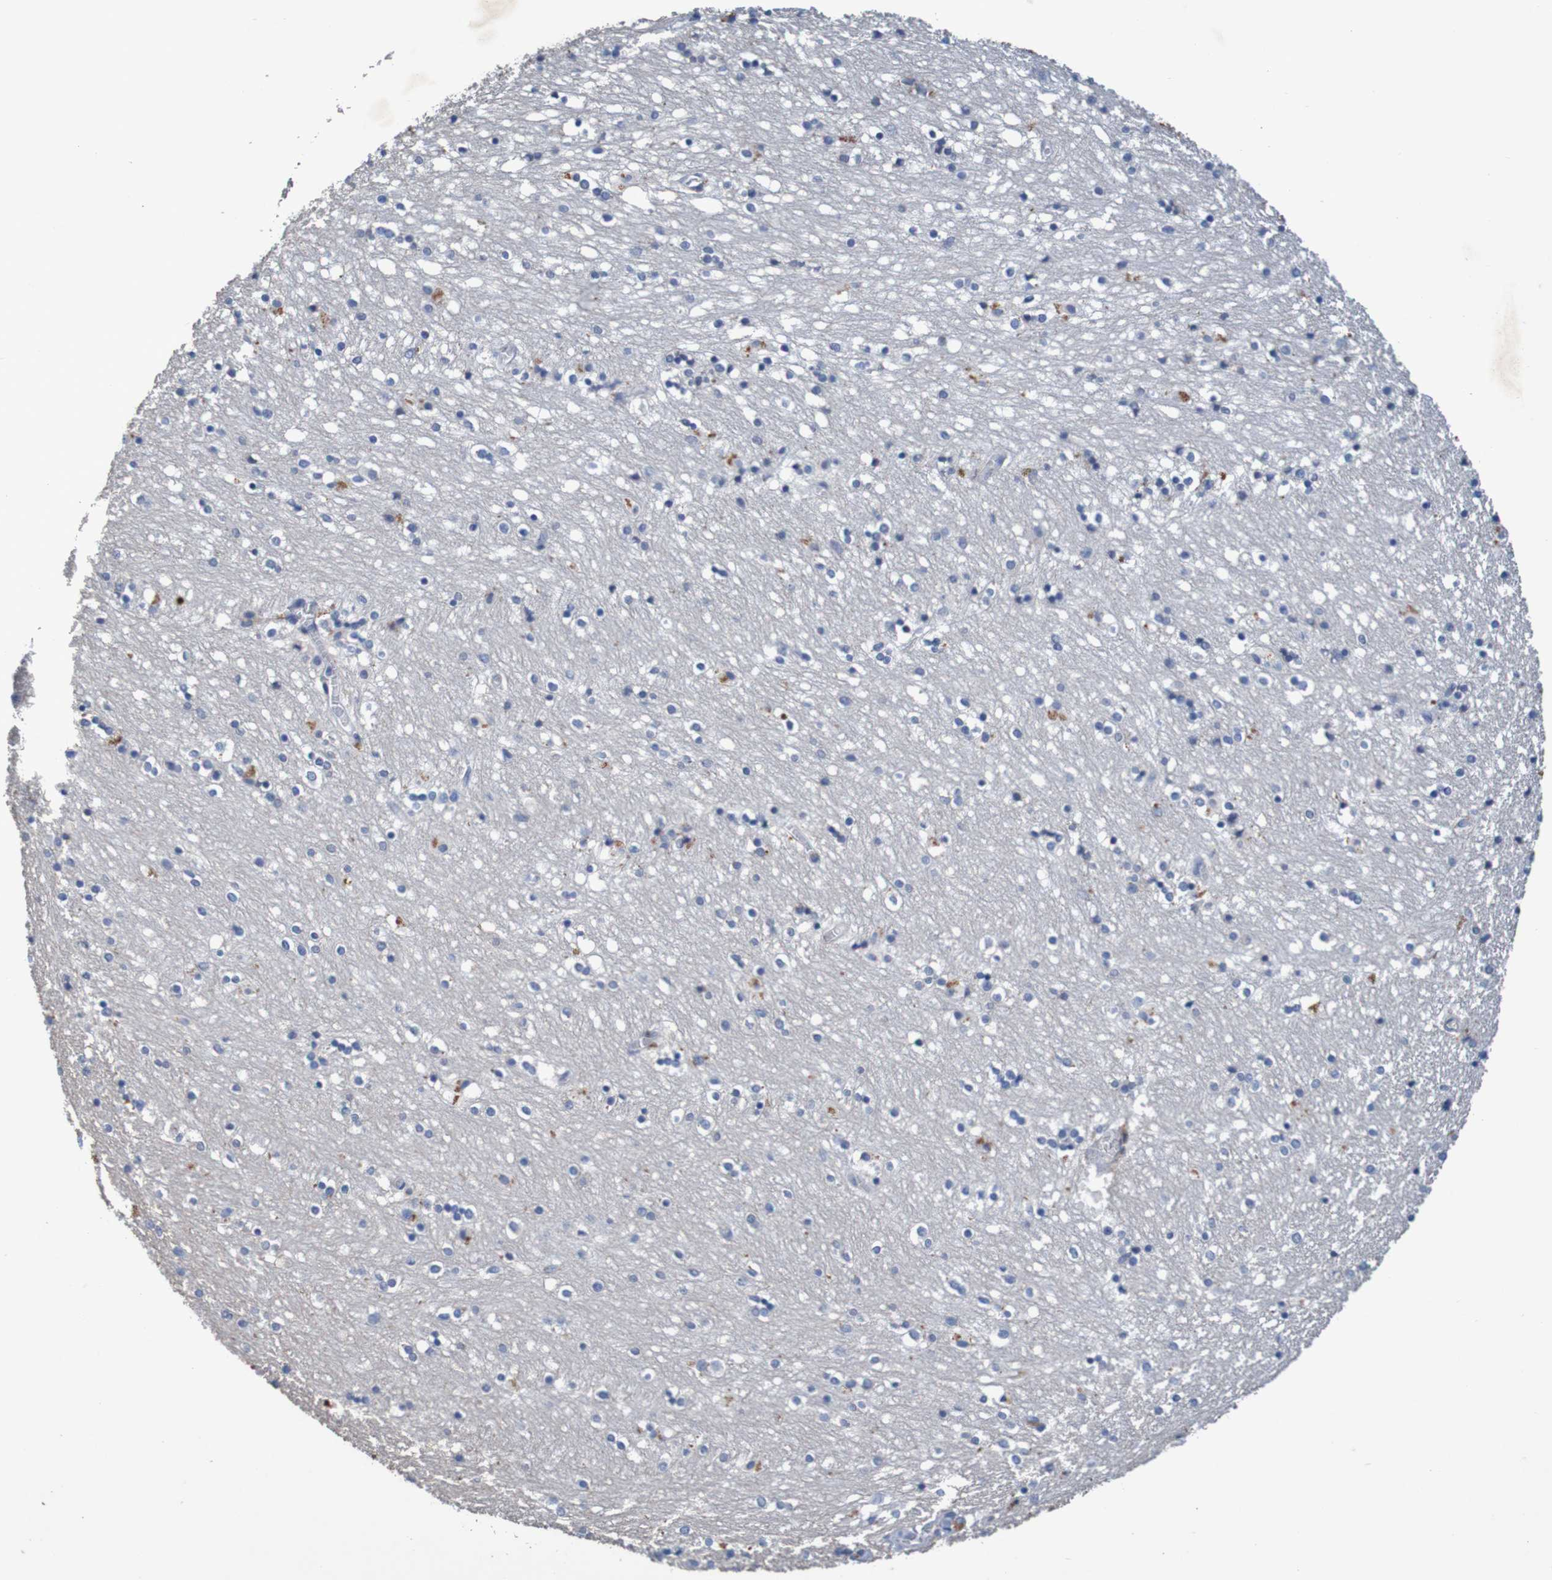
{"staining": {"intensity": "moderate", "quantity": "<25%", "location": "cytoplasmic/membranous"}, "tissue": "caudate", "cell_type": "Glial cells", "image_type": "normal", "snomed": [{"axis": "morphology", "description": "Normal tissue, NOS"}, {"axis": "topography", "description": "Lateral ventricle wall"}], "caption": "Immunohistochemistry (IHC) (DAB) staining of benign human caudate exhibits moderate cytoplasmic/membranous protein staining in about <25% of glial cells.", "gene": "LTA", "patient": {"sex": "female", "age": 54}}